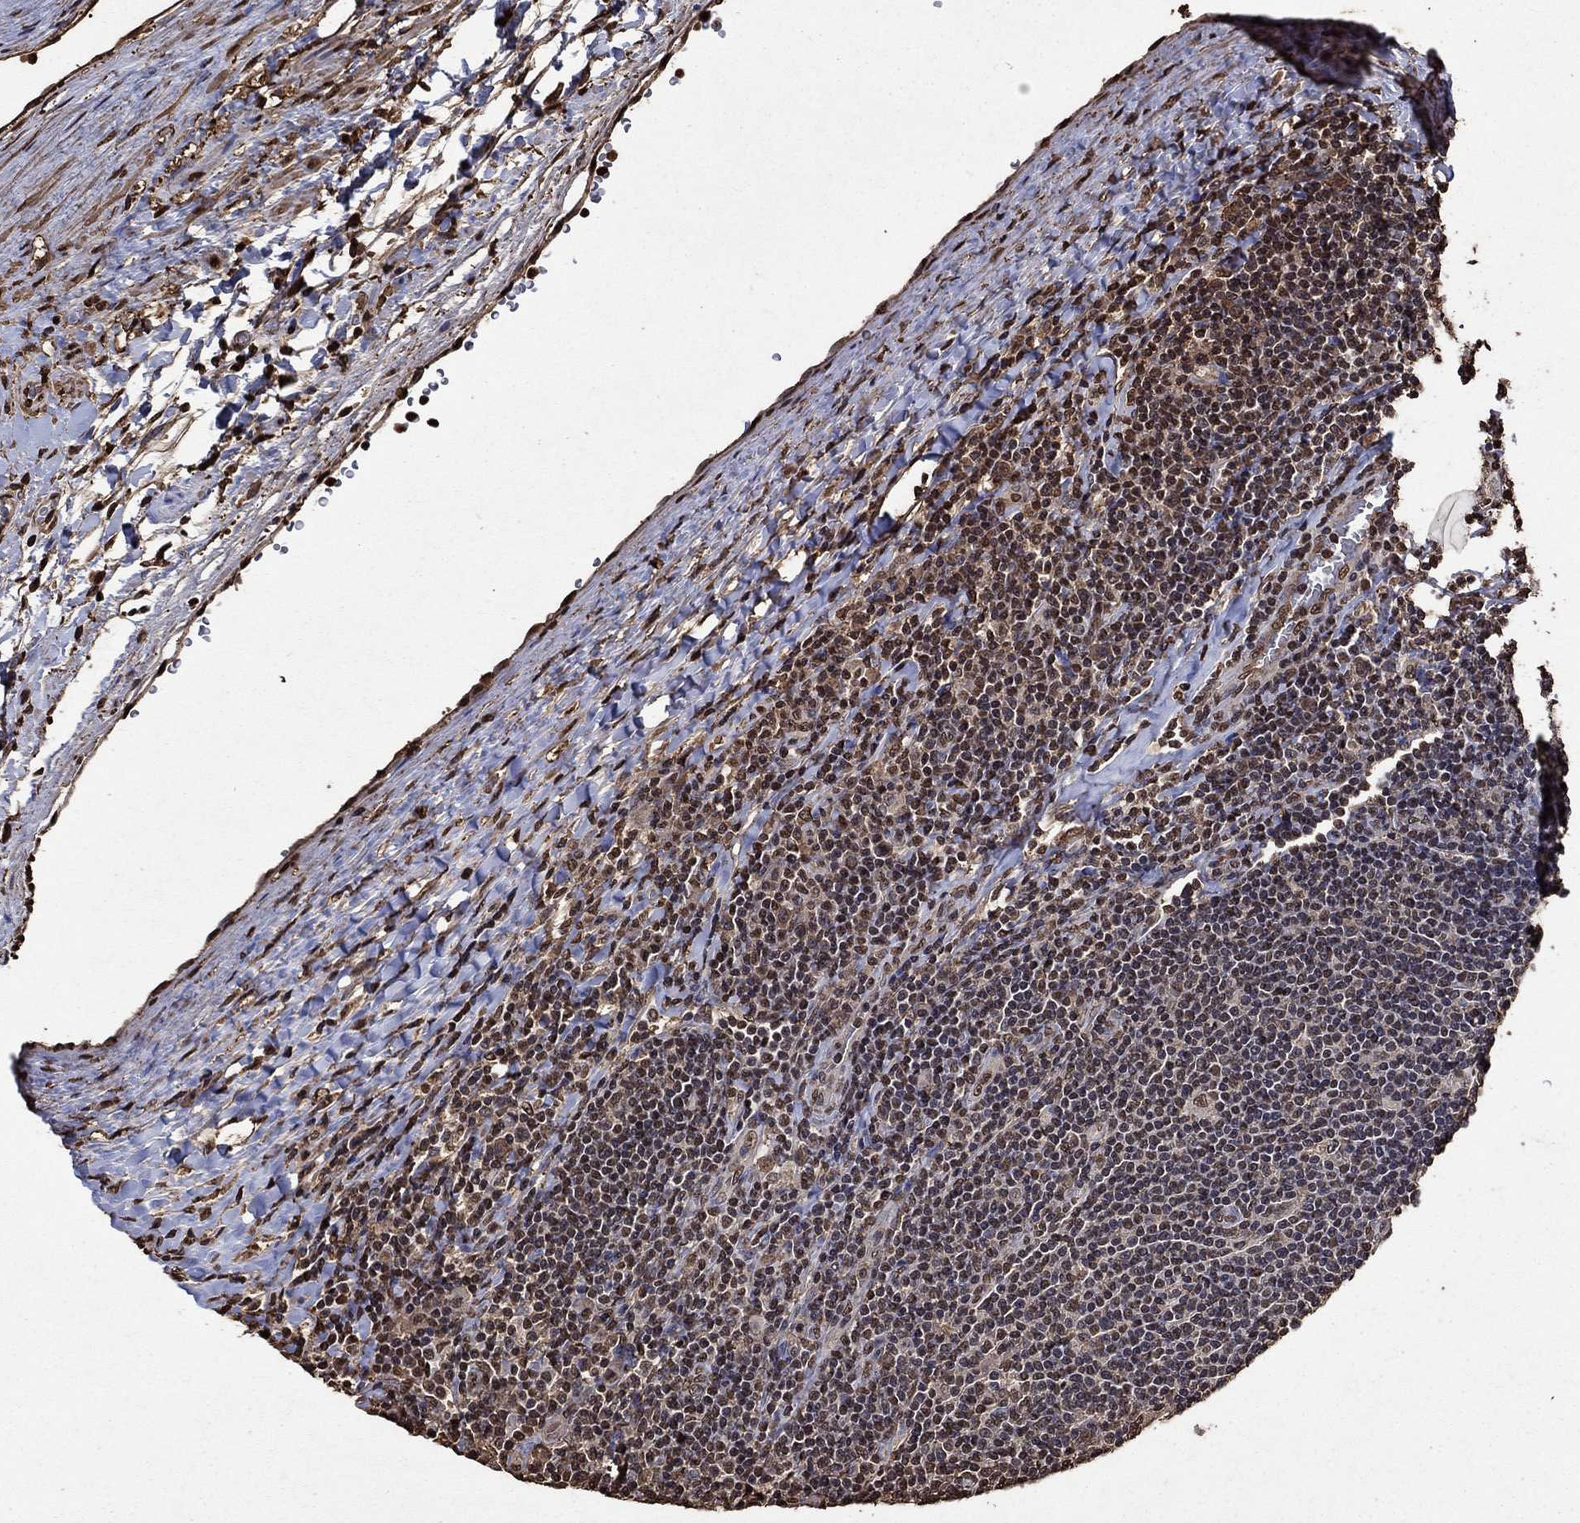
{"staining": {"intensity": "moderate", "quantity": "25%-75%", "location": "nuclear"}, "tissue": "lymphoma", "cell_type": "Tumor cells", "image_type": "cancer", "snomed": [{"axis": "morphology", "description": "Hodgkin's disease, NOS"}, {"axis": "topography", "description": "Lymph node"}], "caption": "Immunohistochemistry (IHC) of human Hodgkin's disease displays medium levels of moderate nuclear positivity in approximately 25%-75% of tumor cells.", "gene": "GAPDH", "patient": {"sex": "male", "age": 40}}